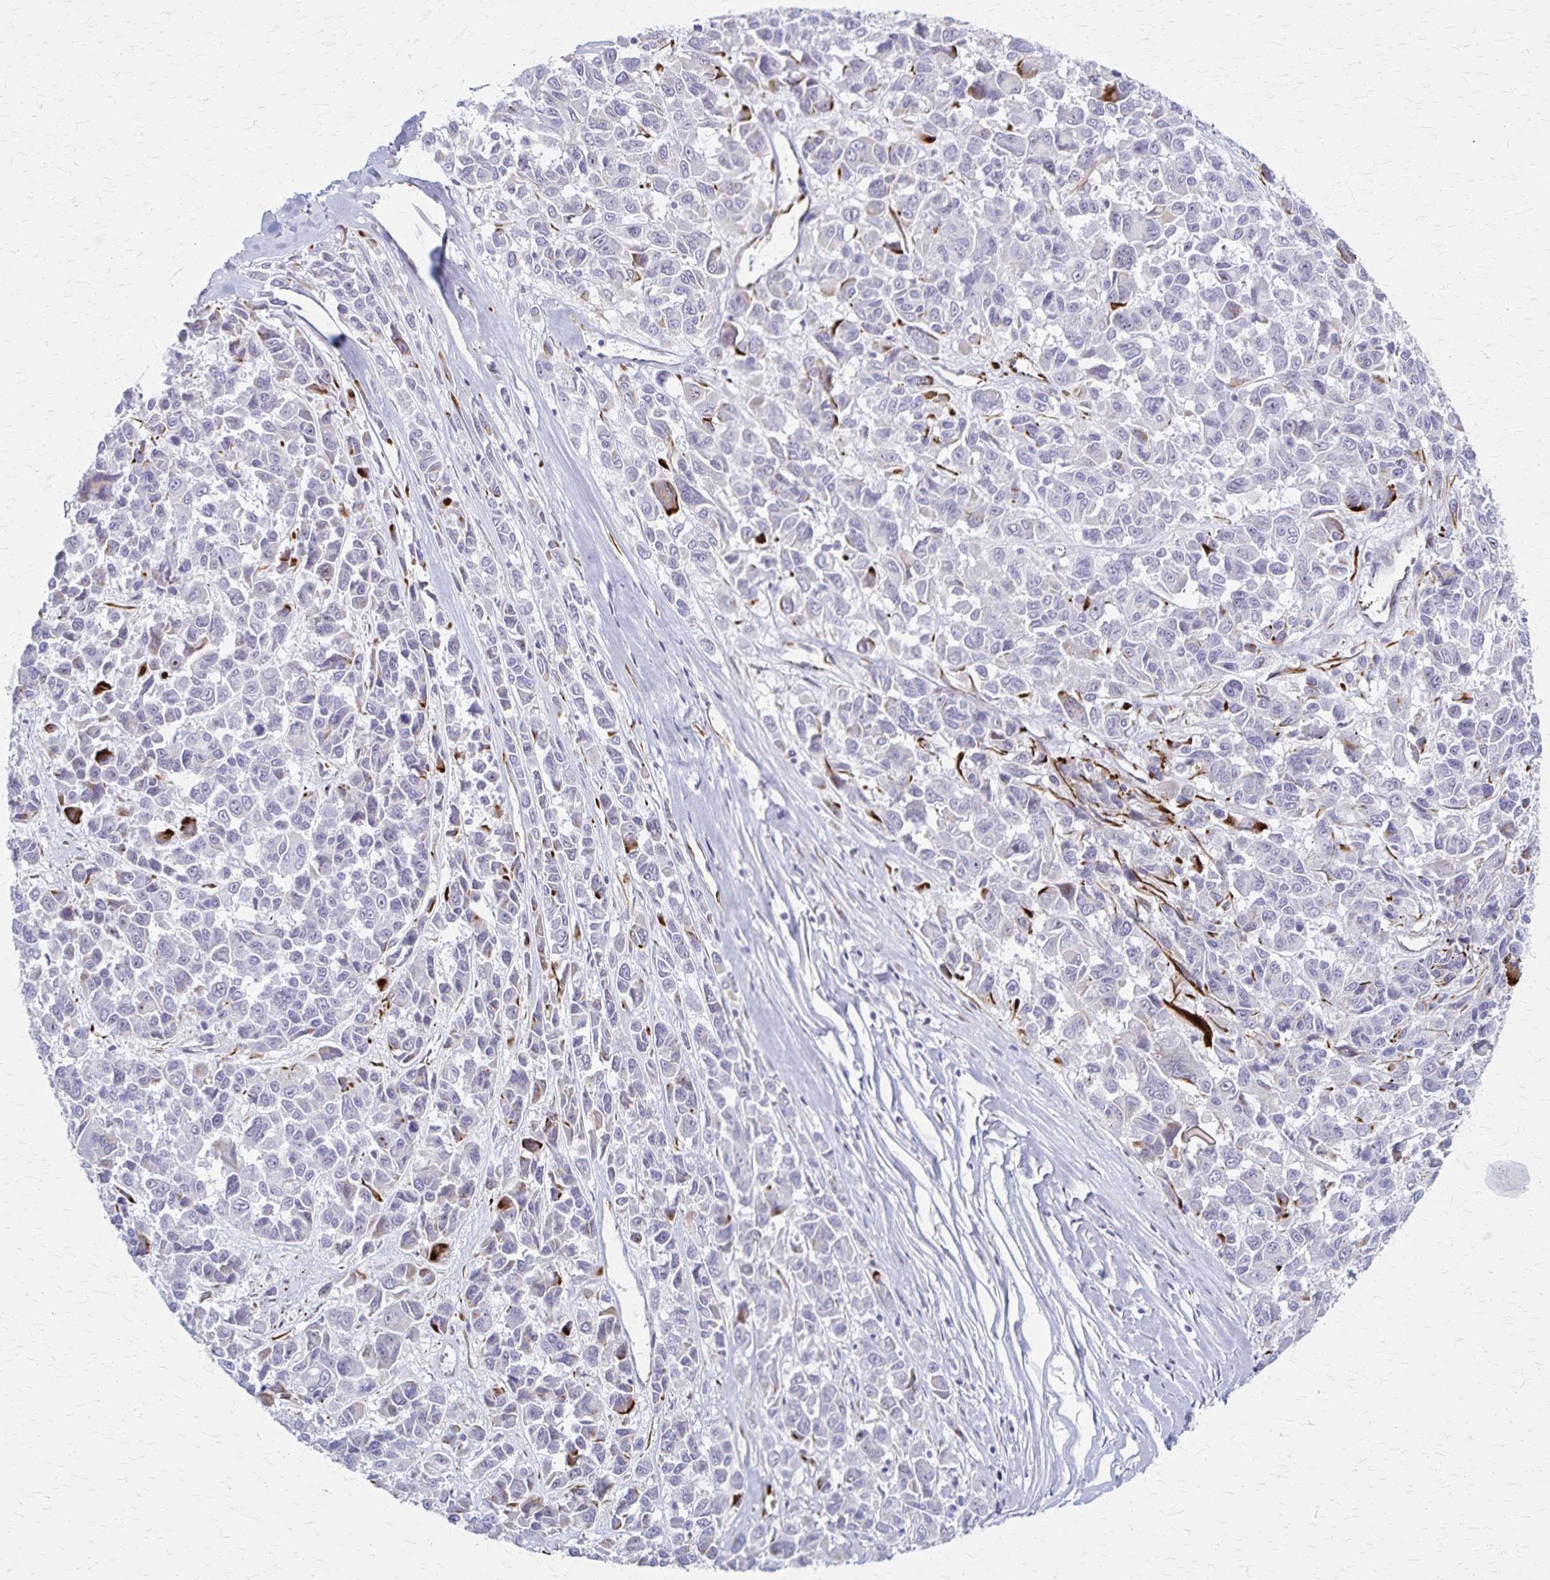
{"staining": {"intensity": "weak", "quantity": "<25%", "location": "nuclear"}, "tissue": "melanoma", "cell_type": "Tumor cells", "image_type": "cancer", "snomed": [{"axis": "morphology", "description": "Malignant melanoma, NOS"}, {"axis": "topography", "description": "Skin"}], "caption": "An immunohistochemistry (IHC) micrograph of malignant melanoma is shown. There is no staining in tumor cells of malignant melanoma.", "gene": "DLK2", "patient": {"sex": "female", "age": 66}}